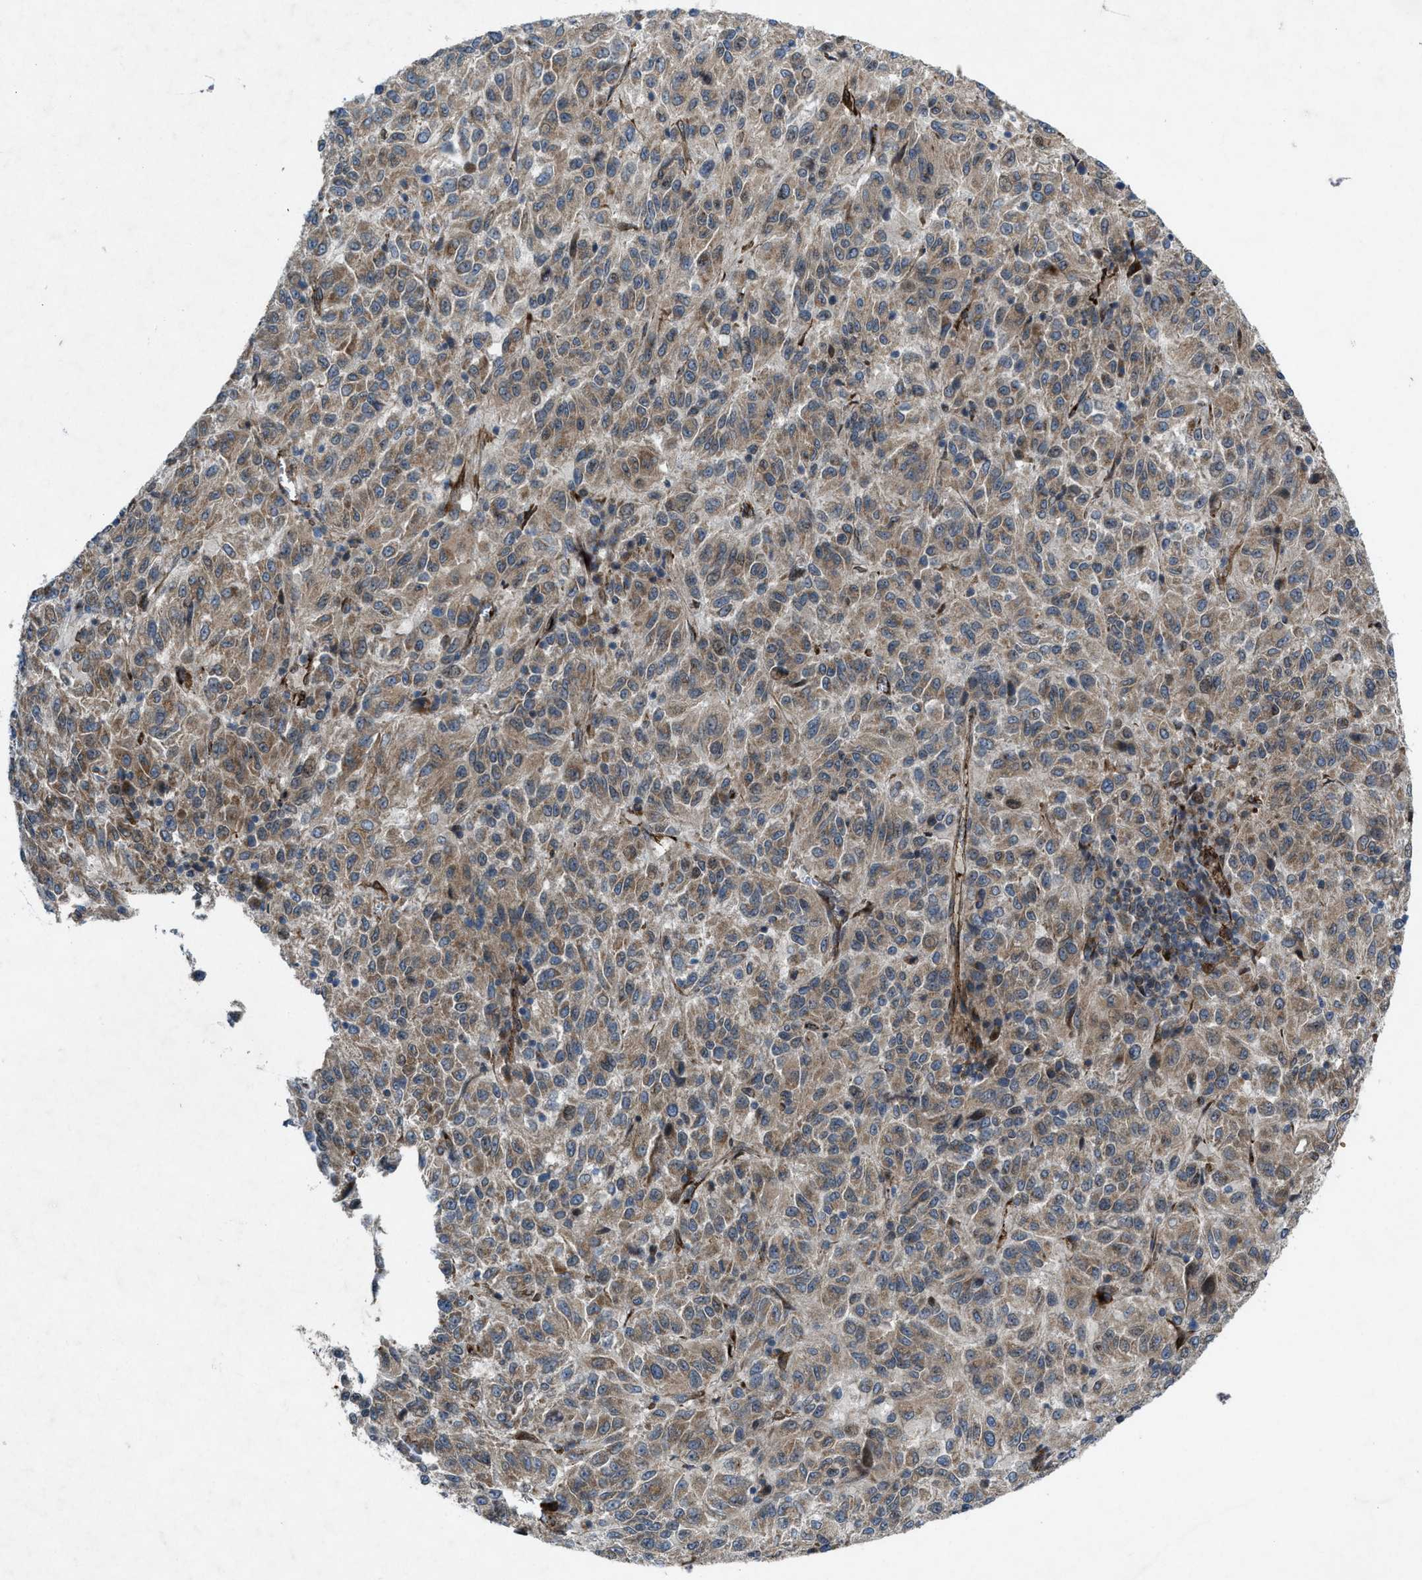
{"staining": {"intensity": "weak", "quantity": ">75%", "location": "cytoplasmic/membranous"}, "tissue": "melanoma", "cell_type": "Tumor cells", "image_type": "cancer", "snomed": [{"axis": "morphology", "description": "Malignant melanoma, Metastatic site"}, {"axis": "topography", "description": "Lung"}], "caption": "A photomicrograph of malignant melanoma (metastatic site) stained for a protein exhibits weak cytoplasmic/membranous brown staining in tumor cells.", "gene": "URGCP", "patient": {"sex": "male", "age": 64}}